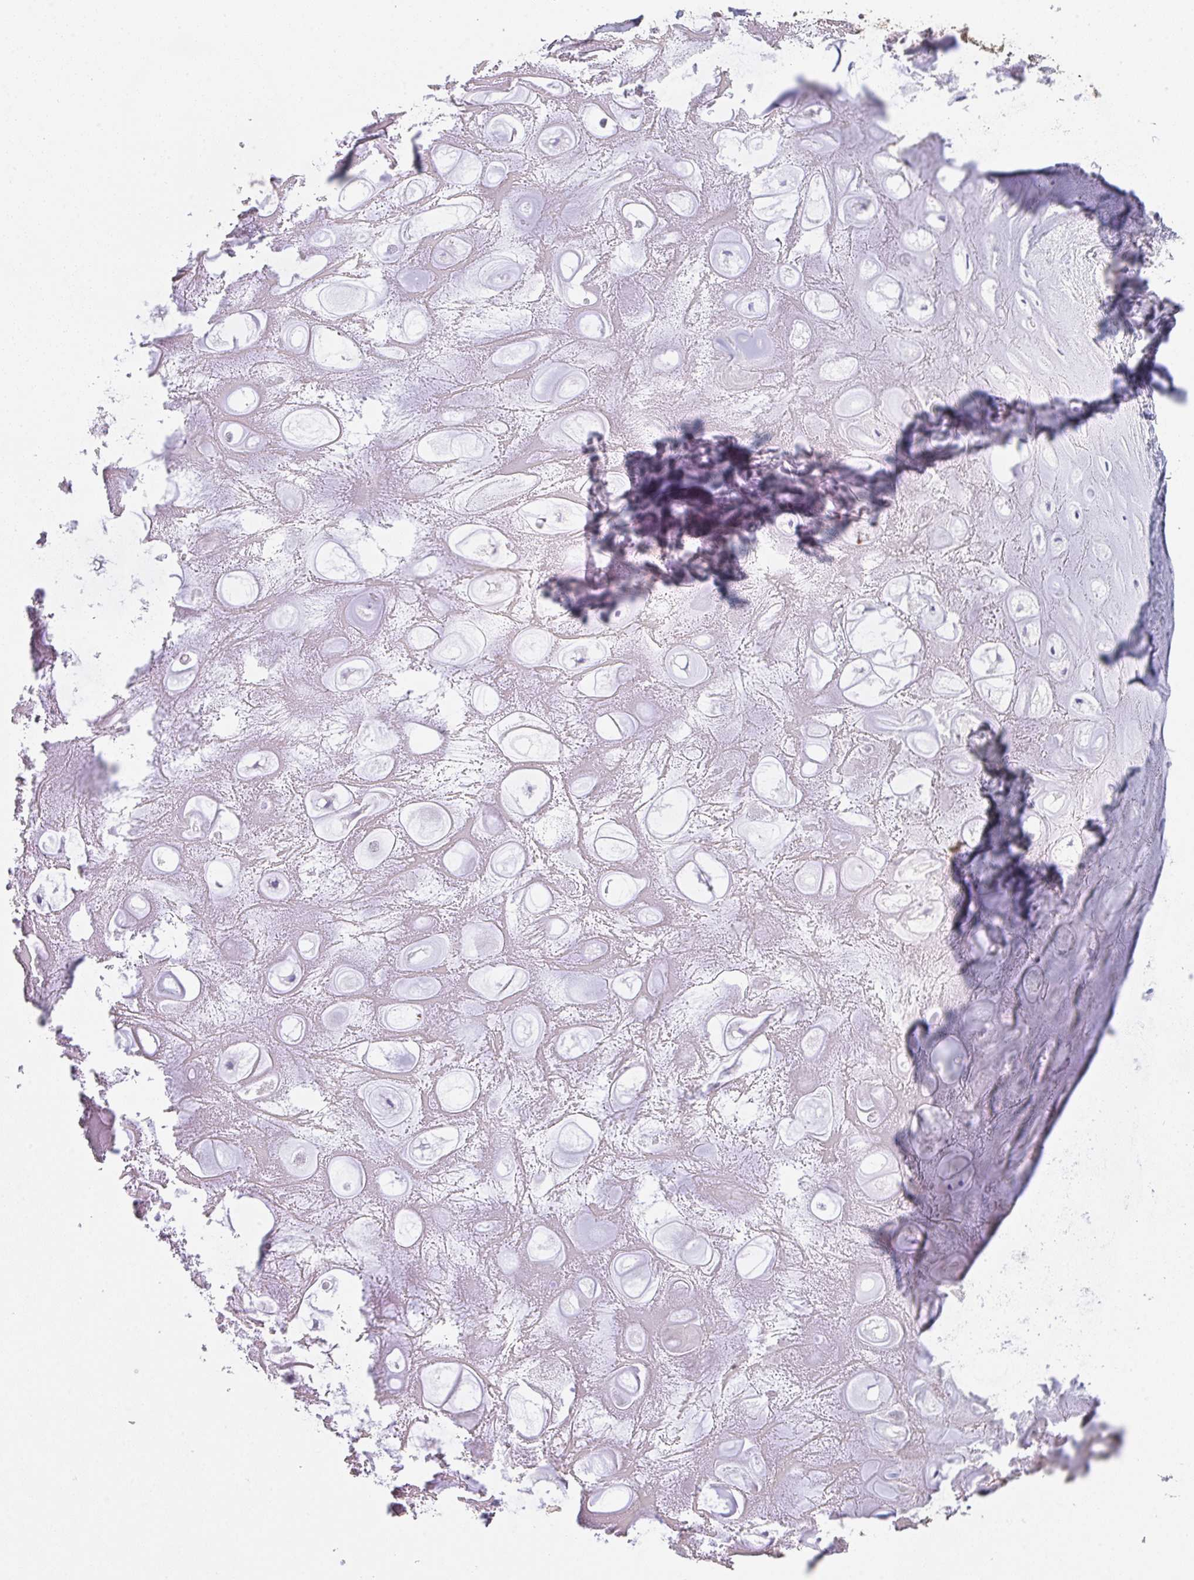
{"staining": {"intensity": "negative", "quantity": "none", "location": "none"}, "tissue": "soft tissue", "cell_type": "Chondrocytes", "image_type": "normal", "snomed": [{"axis": "morphology", "description": "Normal tissue, NOS"}, {"axis": "topography", "description": "Lymph node"}, {"axis": "topography", "description": "Cartilage tissue"}, {"axis": "topography", "description": "Nasopharynx"}], "caption": "Immunohistochemistry (IHC) image of normal human soft tissue stained for a protein (brown), which reveals no staining in chondrocytes. The staining was performed using DAB (3,3'-diaminobenzidine) to visualize the protein expression in brown, while the nuclei were stained in blue with hematoxylin (Magnification: 20x).", "gene": "DBN1", "patient": {"sex": "male", "age": 63}}